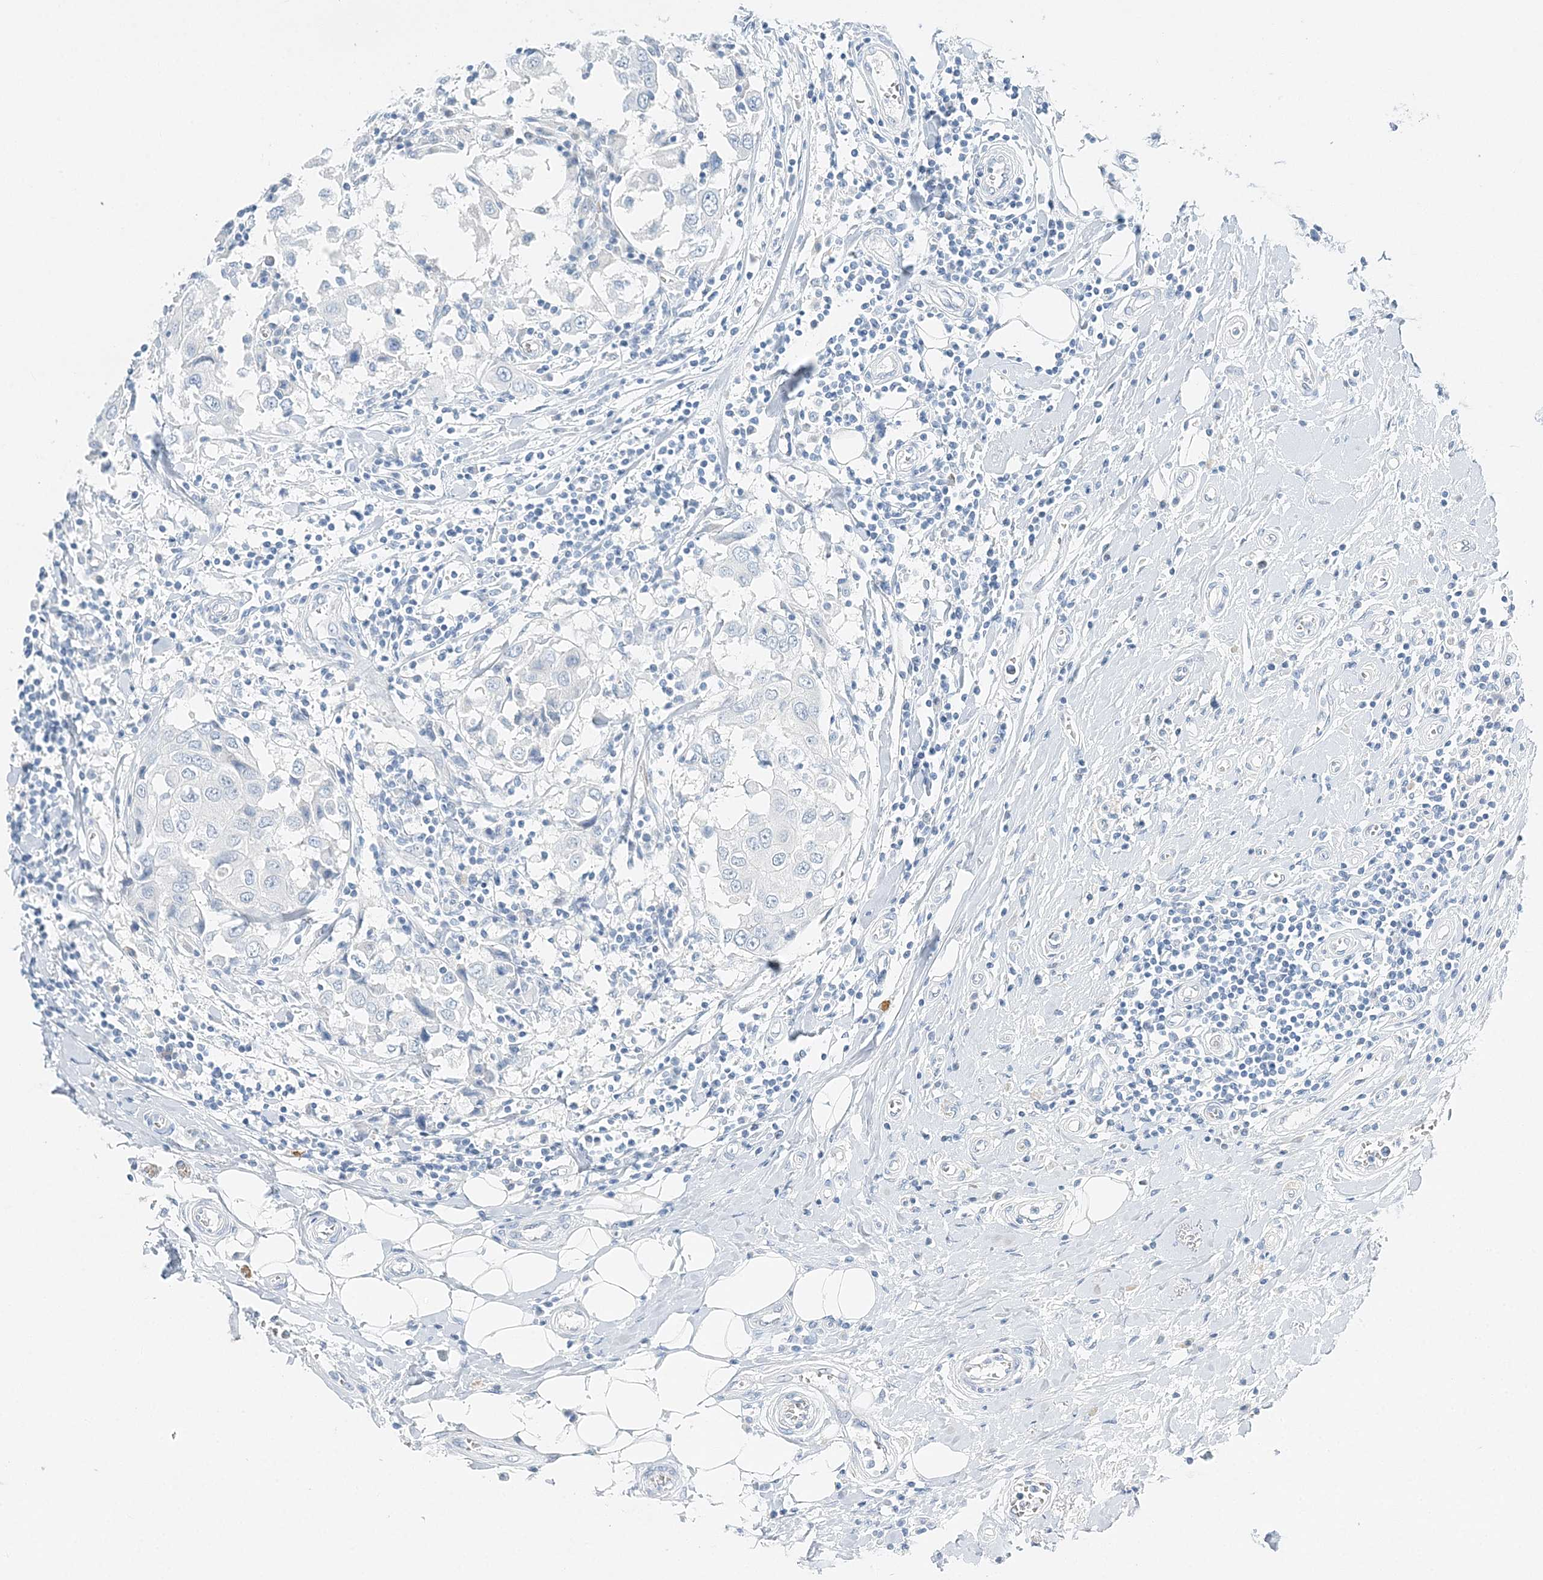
{"staining": {"intensity": "negative", "quantity": "none", "location": "none"}, "tissue": "breast cancer", "cell_type": "Tumor cells", "image_type": "cancer", "snomed": [{"axis": "morphology", "description": "Duct carcinoma"}, {"axis": "topography", "description": "Breast"}], "caption": "A photomicrograph of breast cancer stained for a protein shows no brown staining in tumor cells.", "gene": "VILL", "patient": {"sex": "female", "age": 27}}